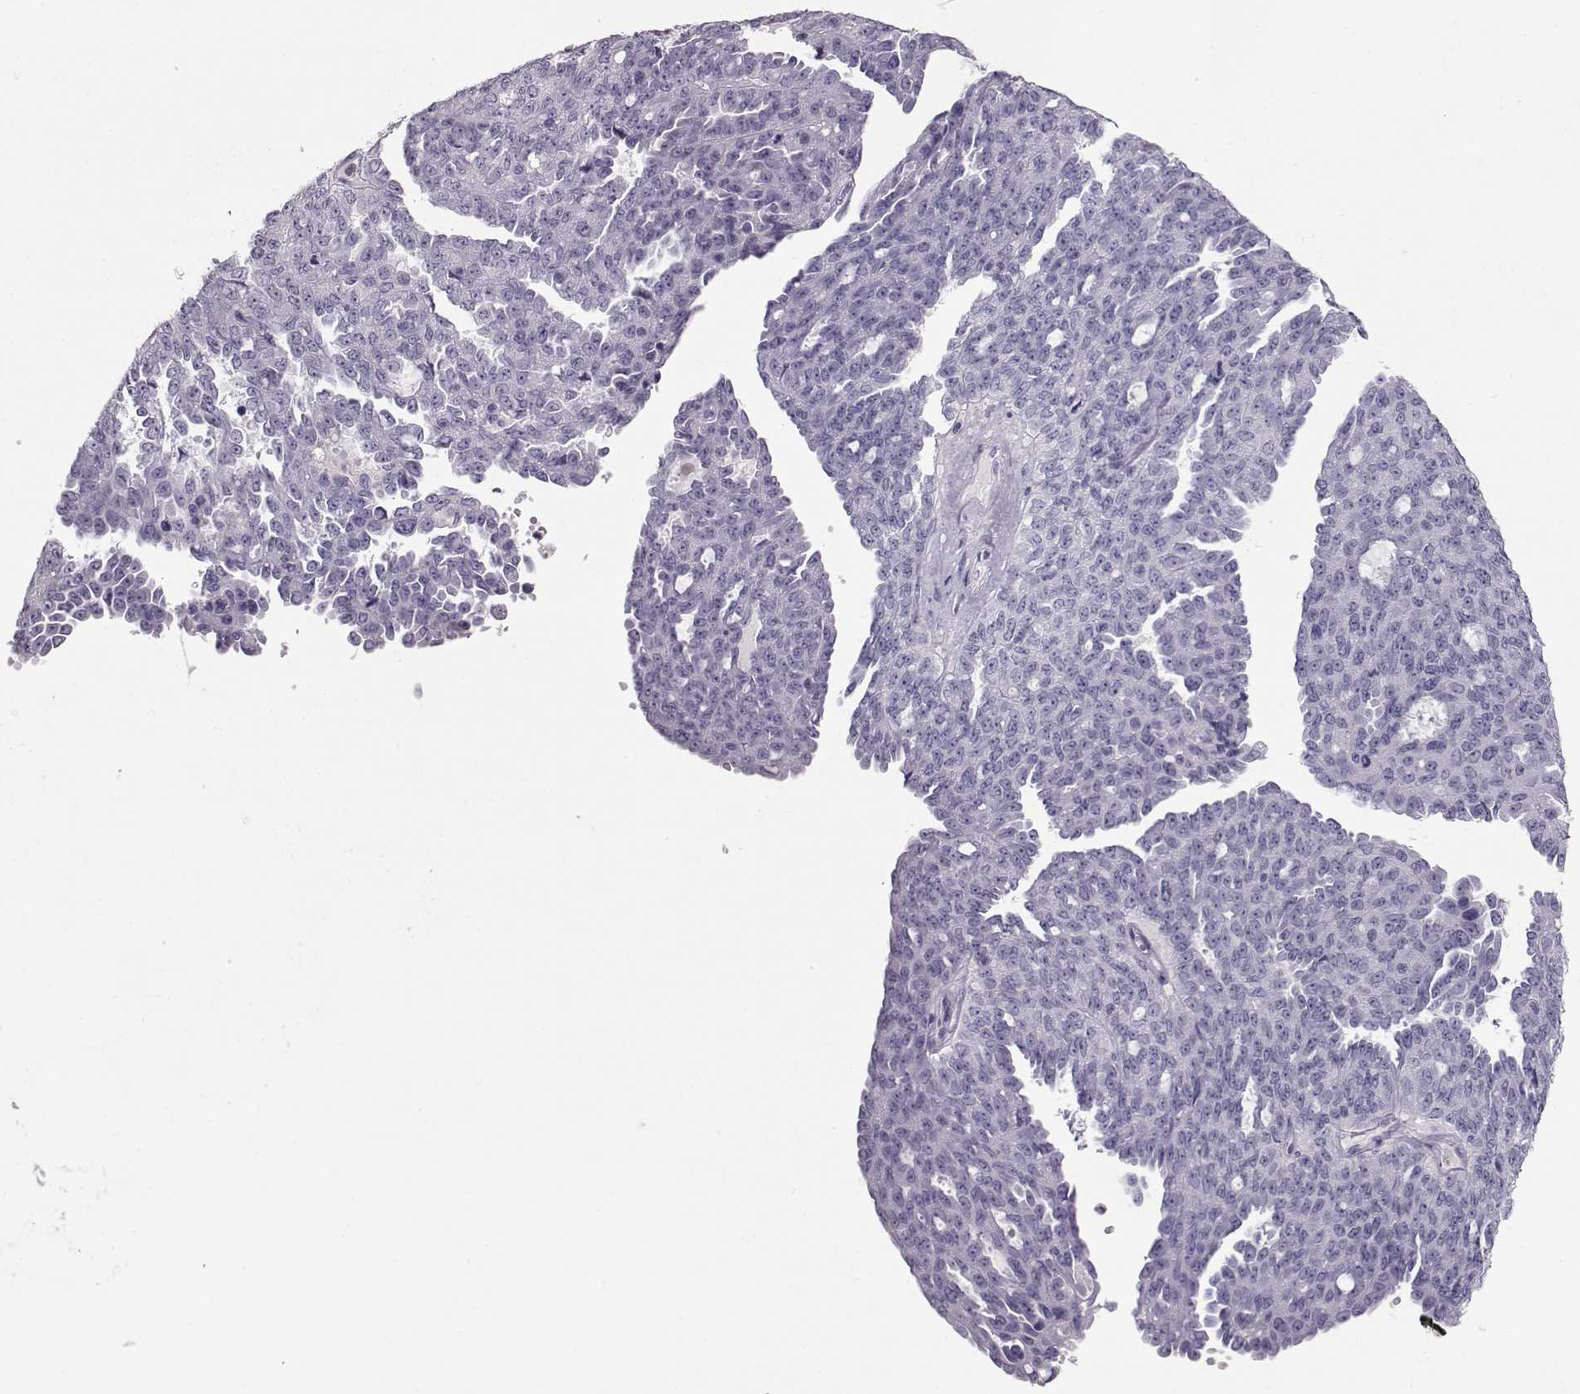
{"staining": {"intensity": "negative", "quantity": "none", "location": "none"}, "tissue": "ovarian cancer", "cell_type": "Tumor cells", "image_type": "cancer", "snomed": [{"axis": "morphology", "description": "Cystadenocarcinoma, serous, NOS"}, {"axis": "topography", "description": "Ovary"}], "caption": "A high-resolution photomicrograph shows immunohistochemistry staining of ovarian serous cystadenocarcinoma, which demonstrates no significant expression in tumor cells.", "gene": "MIP", "patient": {"sex": "female", "age": 71}}